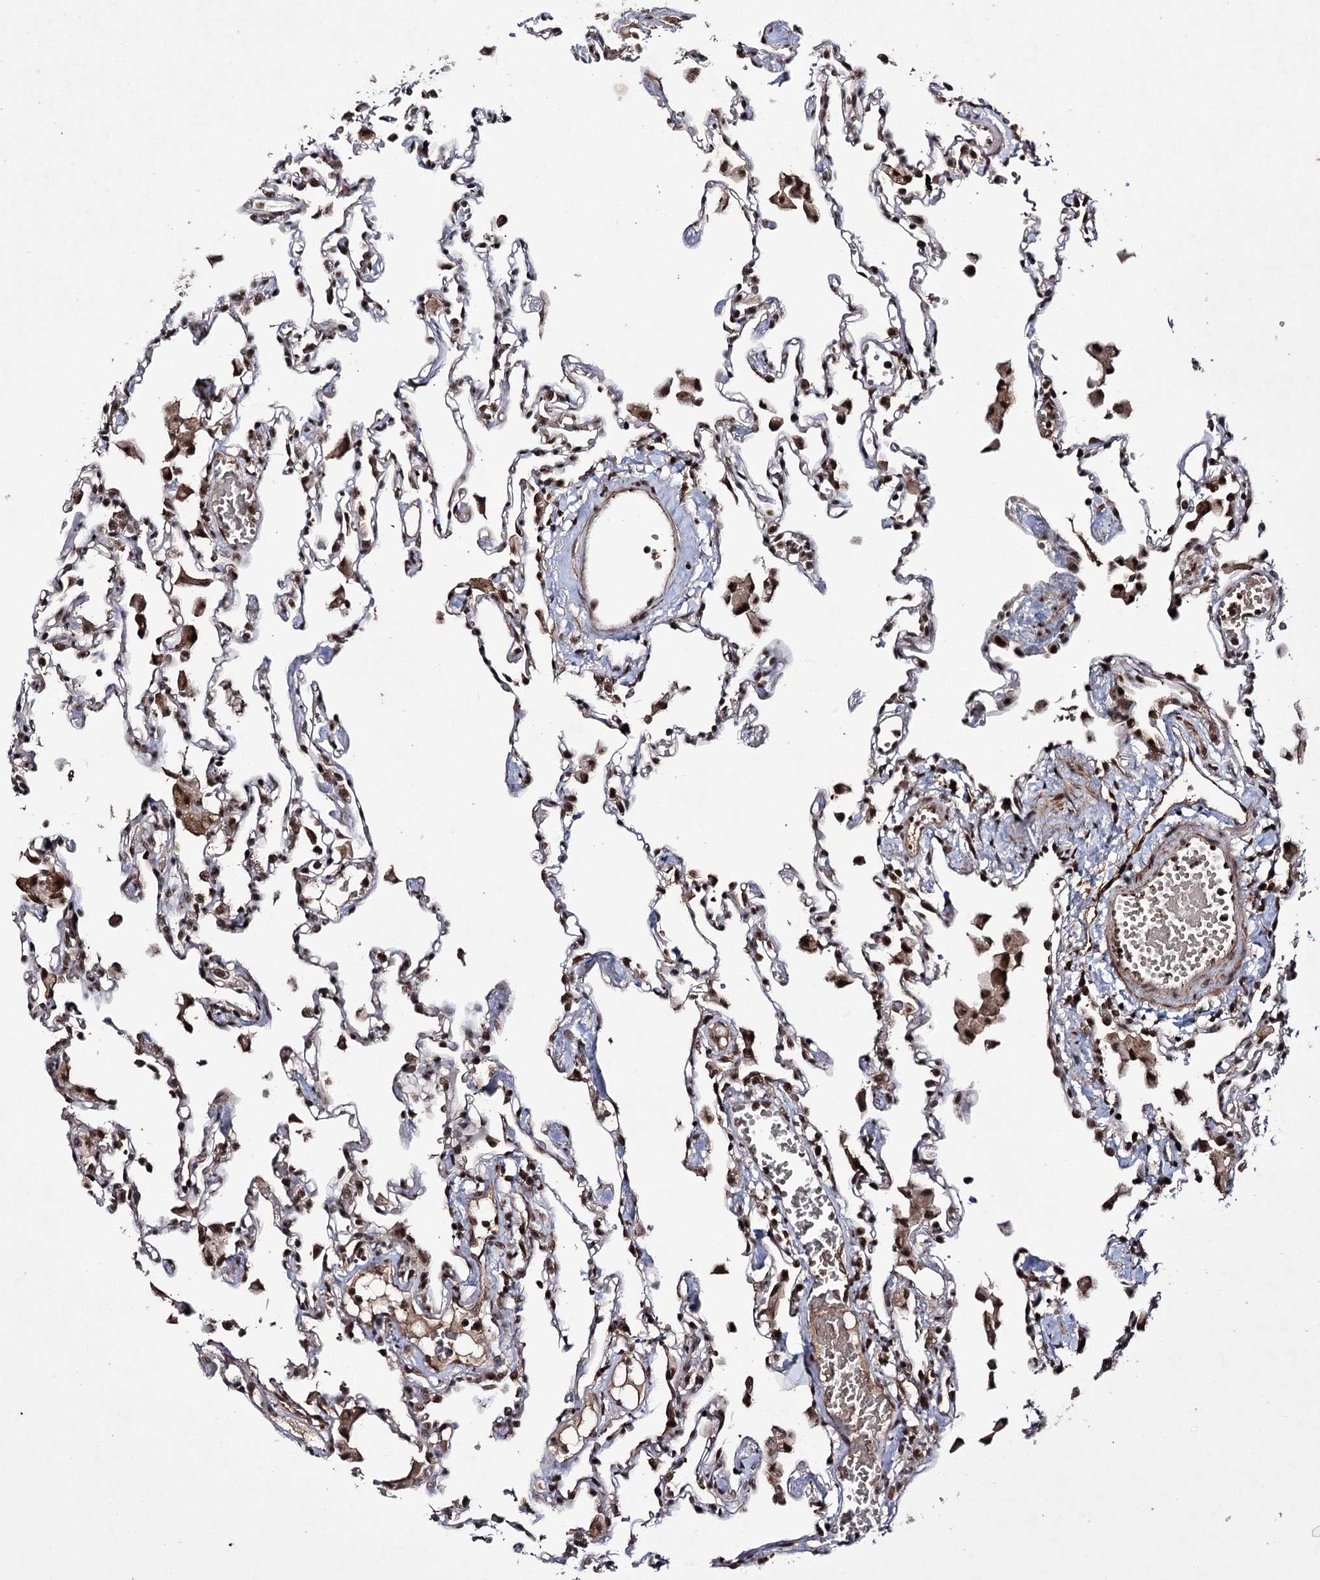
{"staining": {"intensity": "strong", "quantity": ">75%", "location": "nuclear"}, "tissue": "lung", "cell_type": "Alveolar cells", "image_type": "normal", "snomed": [{"axis": "morphology", "description": "Normal tissue, NOS"}, {"axis": "topography", "description": "Bronchus"}, {"axis": "topography", "description": "Lung"}], "caption": "About >75% of alveolar cells in benign lung display strong nuclear protein staining as visualized by brown immunohistochemical staining.", "gene": "PRPF40A", "patient": {"sex": "female", "age": 49}}